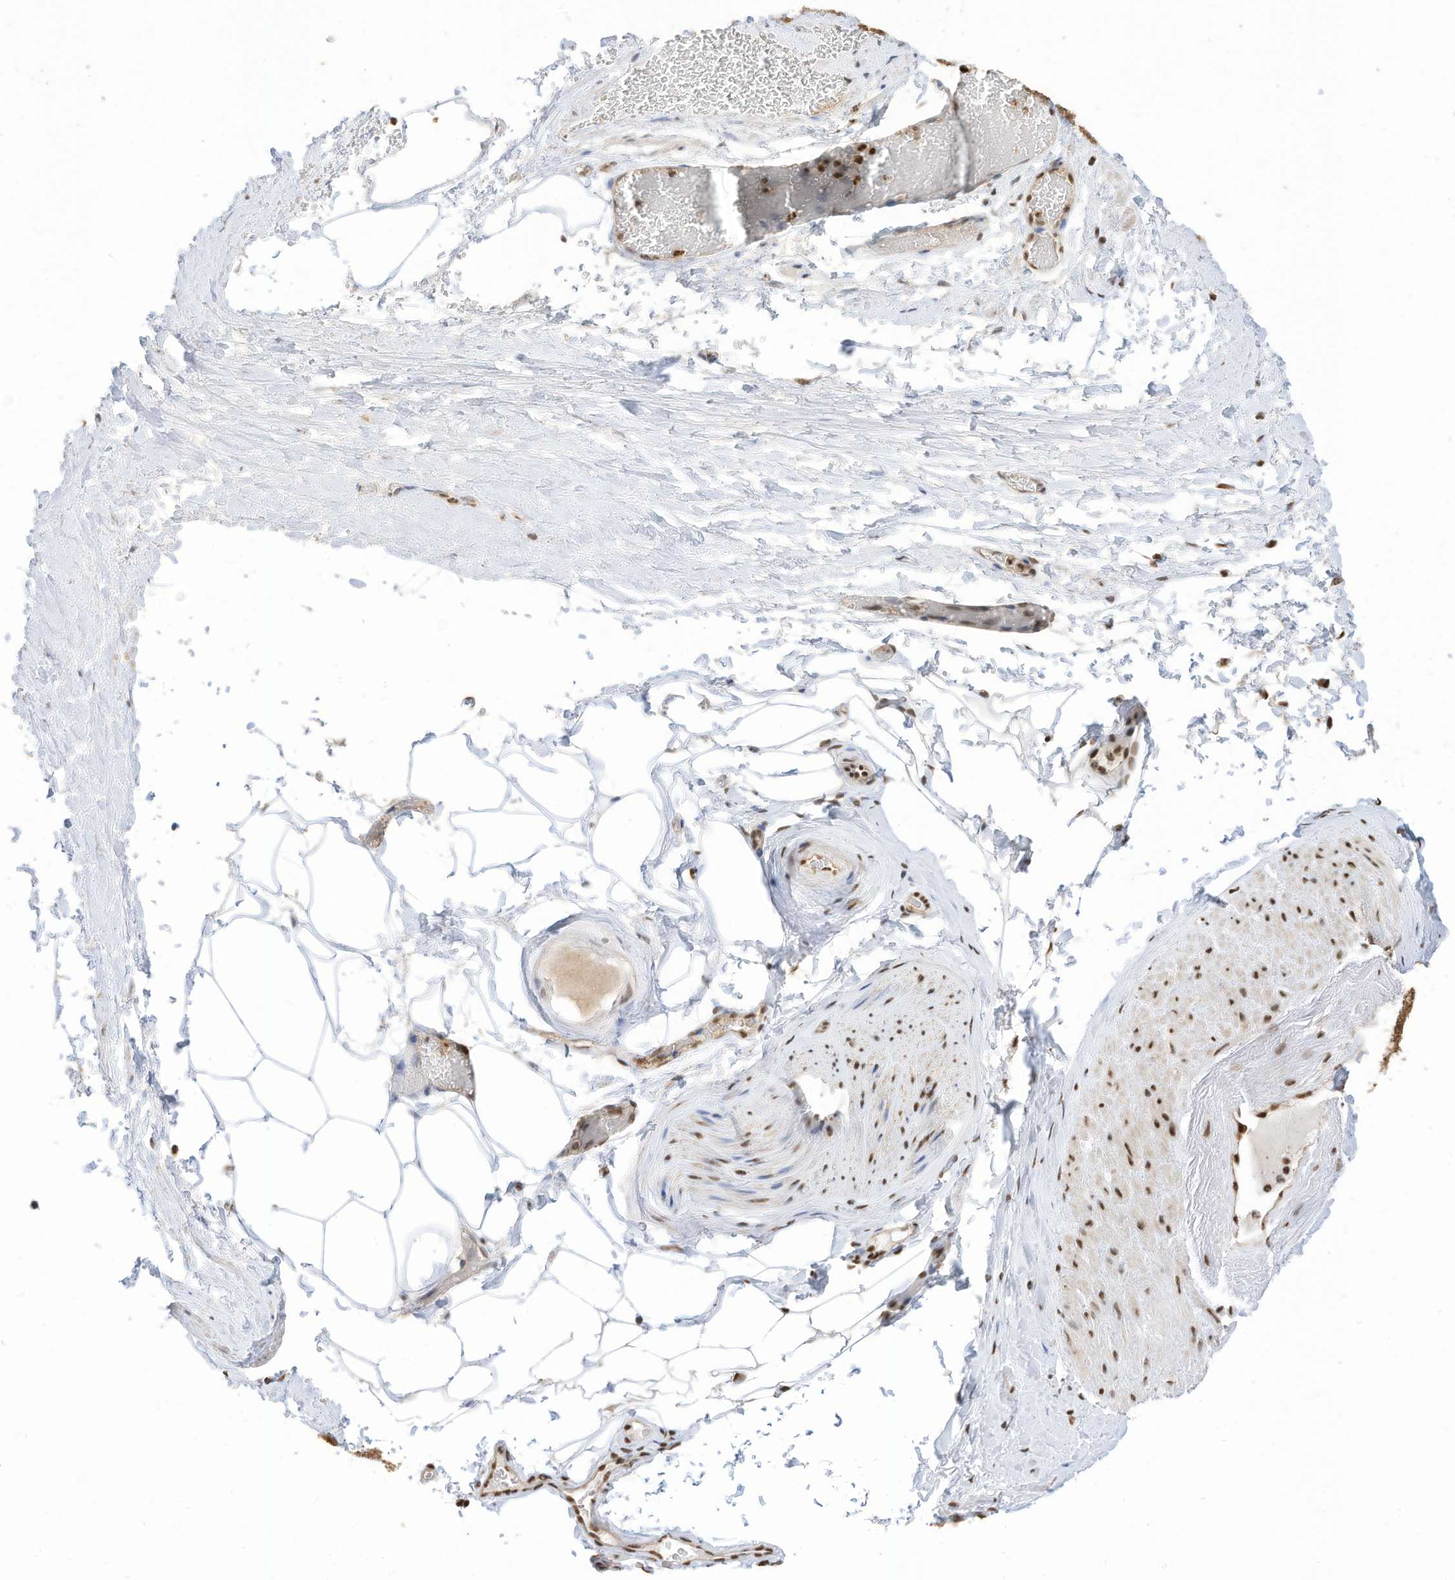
{"staining": {"intensity": "strong", "quantity": ">75%", "location": "nuclear"}, "tissue": "adipose tissue", "cell_type": "Adipocytes", "image_type": "normal", "snomed": [{"axis": "morphology", "description": "Normal tissue, NOS"}, {"axis": "morphology", "description": "Adenocarcinoma, Low grade"}, {"axis": "topography", "description": "Prostate"}, {"axis": "topography", "description": "Peripheral nerve tissue"}], "caption": "Approximately >75% of adipocytes in normal human adipose tissue reveal strong nuclear protein expression as visualized by brown immunohistochemical staining.", "gene": "SF3A3", "patient": {"sex": "male", "age": 63}}